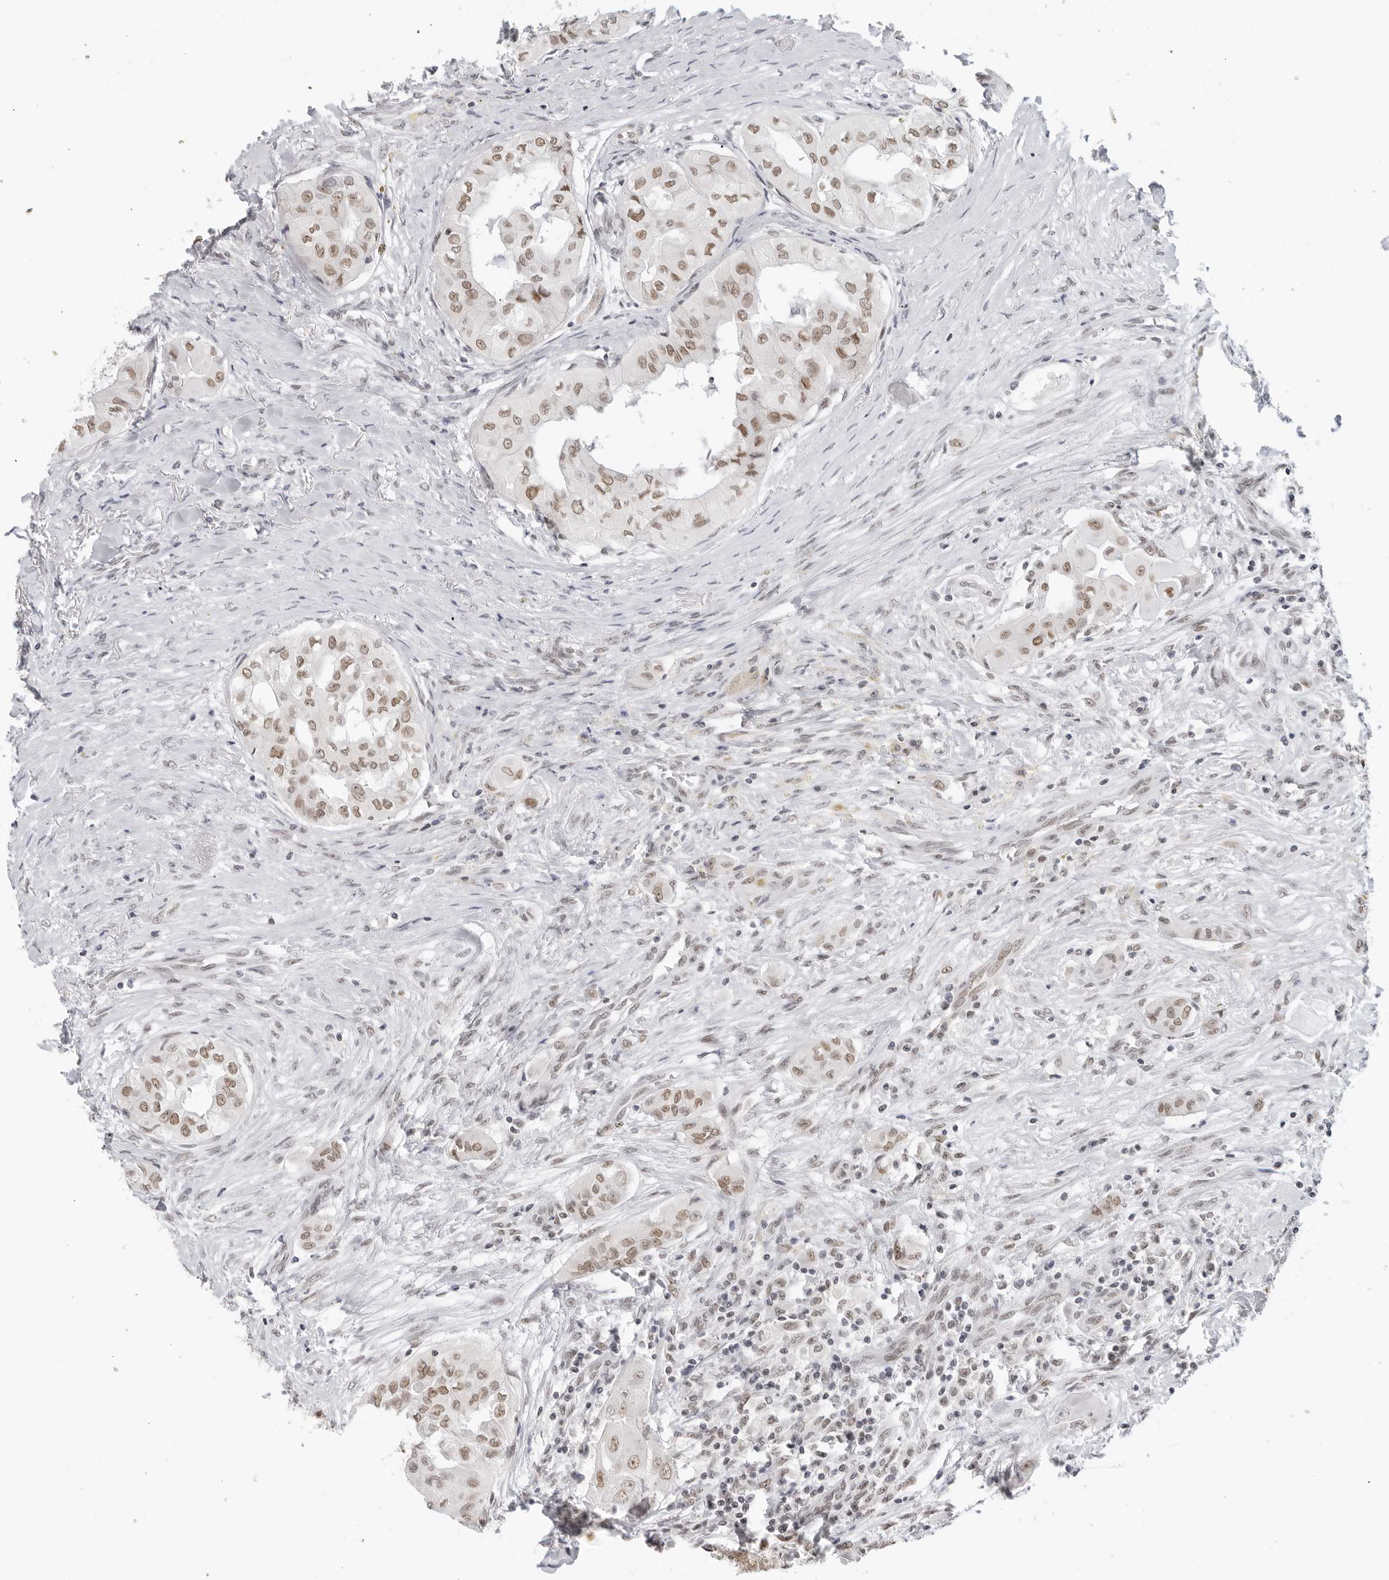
{"staining": {"intensity": "moderate", "quantity": ">75%", "location": "nuclear"}, "tissue": "thyroid cancer", "cell_type": "Tumor cells", "image_type": "cancer", "snomed": [{"axis": "morphology", "description": "Papillary adenocarcinoma, NOS"}, {"axis": "topography", "description": "Thyroid gland"}], "caption": "A high-resolution image shows immunohistochemistry staining of thyroid cancer (papillary adenocarcinoma), which demonstrates moderate nuclear staining in about >75% of tumor cells.", "gene": "FOXK2", "patient": {"sex": "female", "age": 59}}